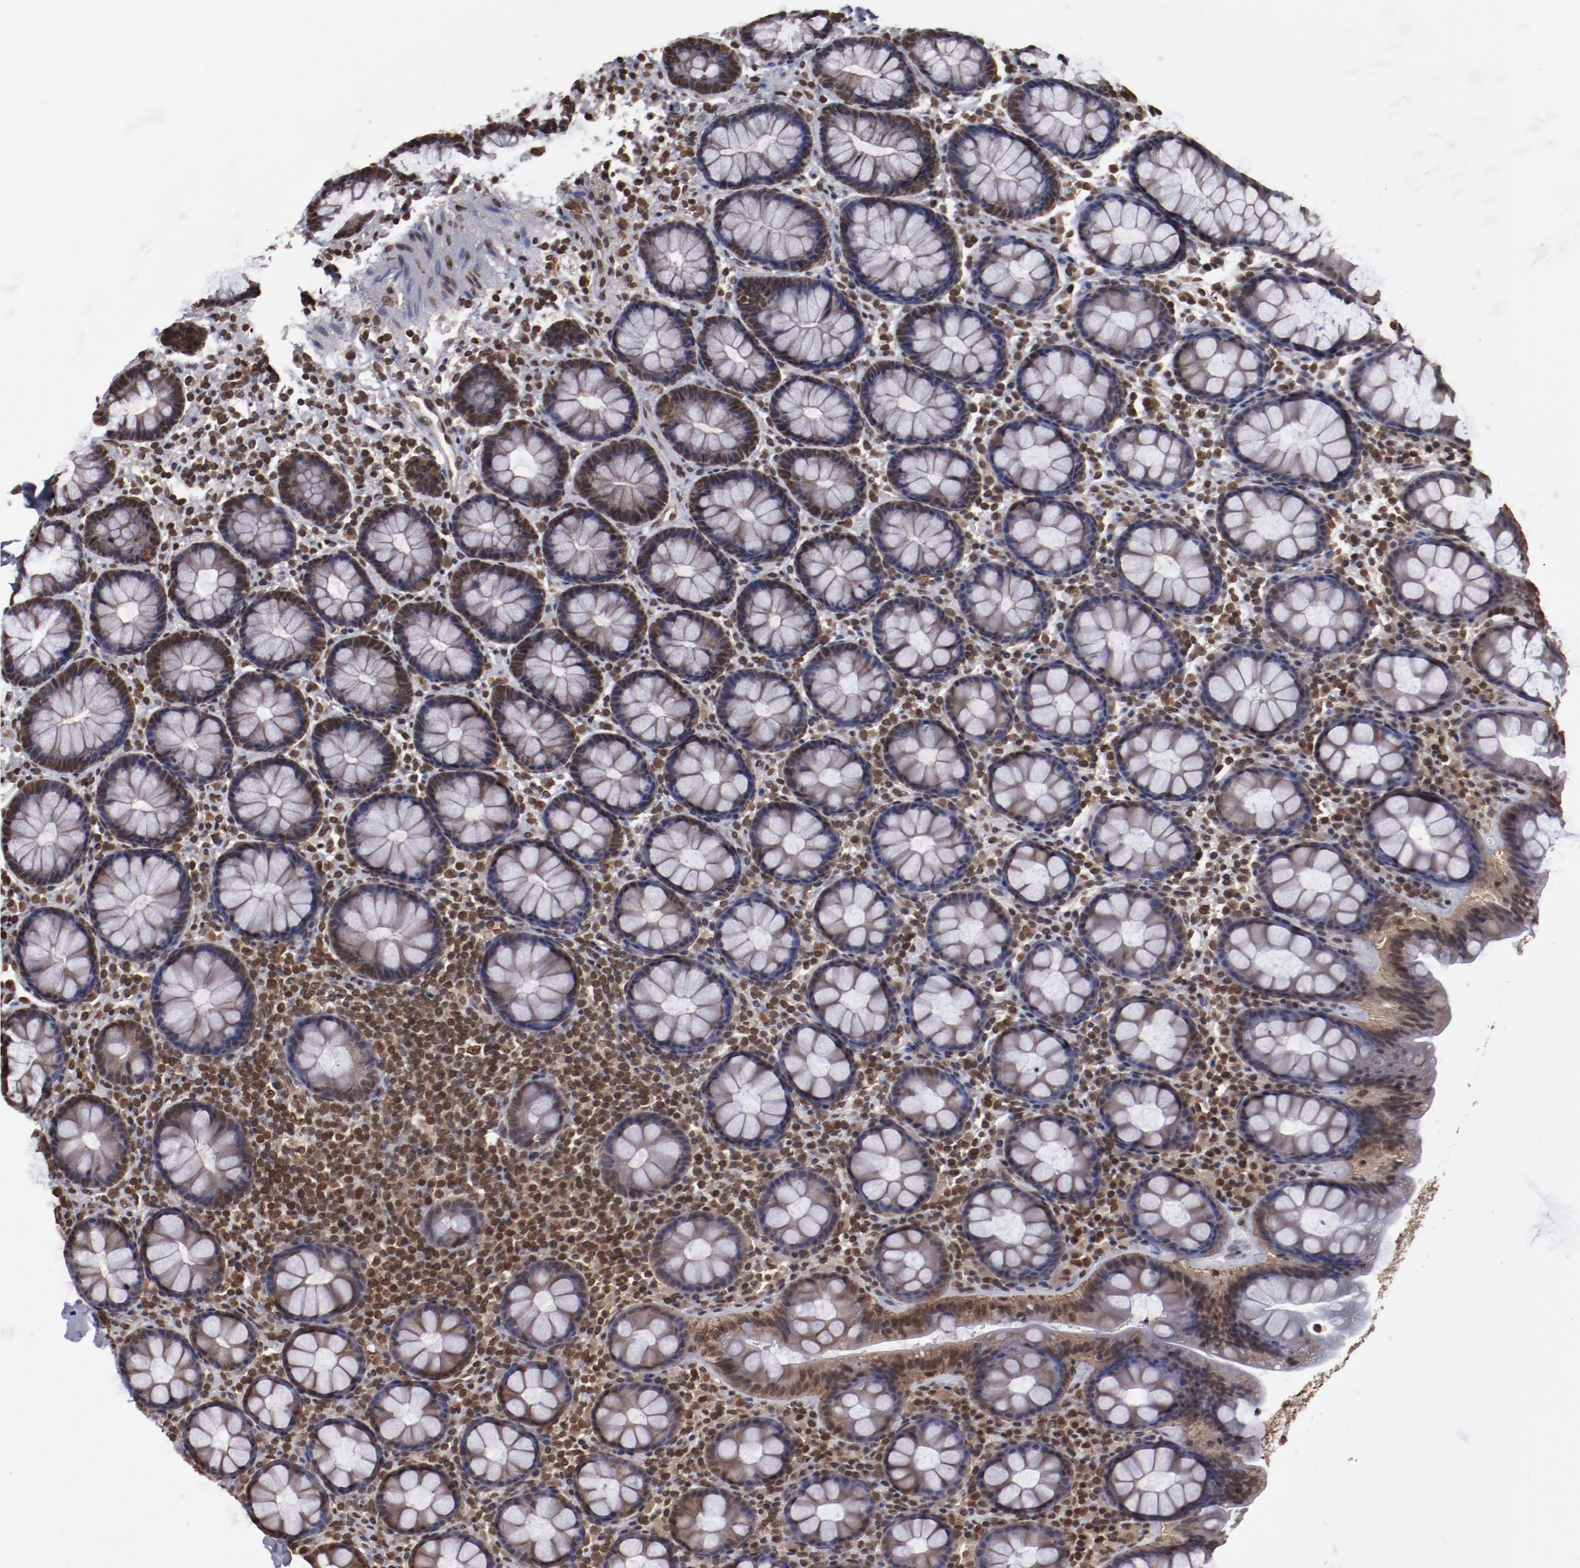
{"staining": {"intensity": "strong", "quantity": ">75%", "location": "nuclear"}, "tissue": "rectum", "cell_type": "Glandular cells", "image_type": "normal", "snomed": [{"axis": "morphology", "description": "Normal tissue, NOS"}, {"axis": "topography", "description": "Rectum"}], "caption": "Rectum stained with IHC displays strong nuclear expression in about >75% of glandular cells.", "gene": "AKT1", "patient": {"sex": "male", "age": 92}}